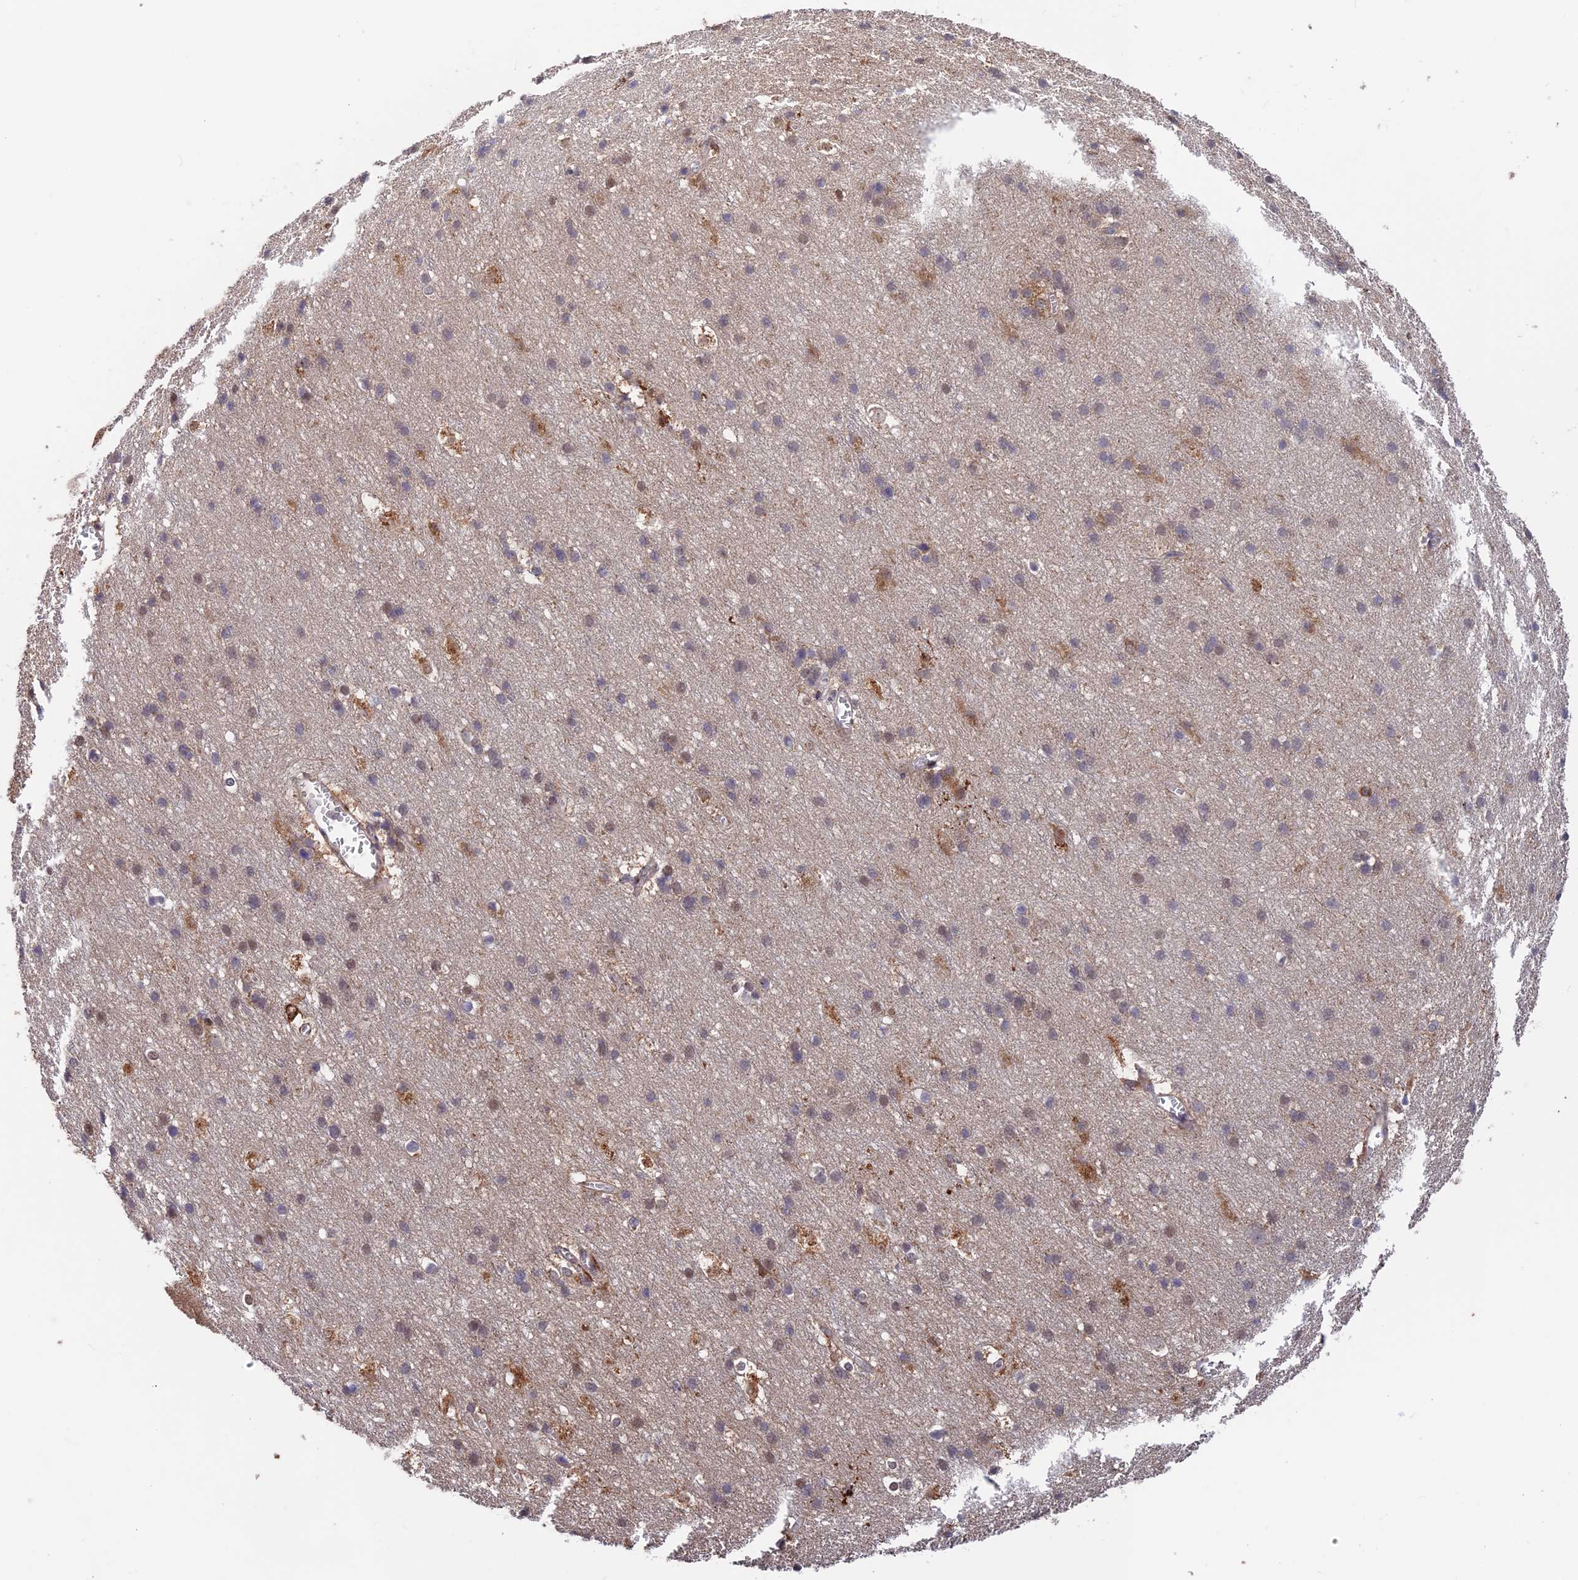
{"staining": {"intensity": "moderate", "quantity": ">75%", "location": "cytoplasmic/membranous"}, "tissue": "cerebral cortex", "cell_type": "Endothelial cells", "image_type": "normal", "snomed": [{"axis": "morphology", "description": "Normal tissue, NOS"}, {"axis": "topography", "description": "Cerebral cortex"}], "caption": "Human cerebral cortex stained for a protein (brown) reveals moderate cytoplasmic/membranous positive positivity in about >75% of endothelial cells.", "gene": "MAST2", "patient": {"sex": "male", "age": 54}}